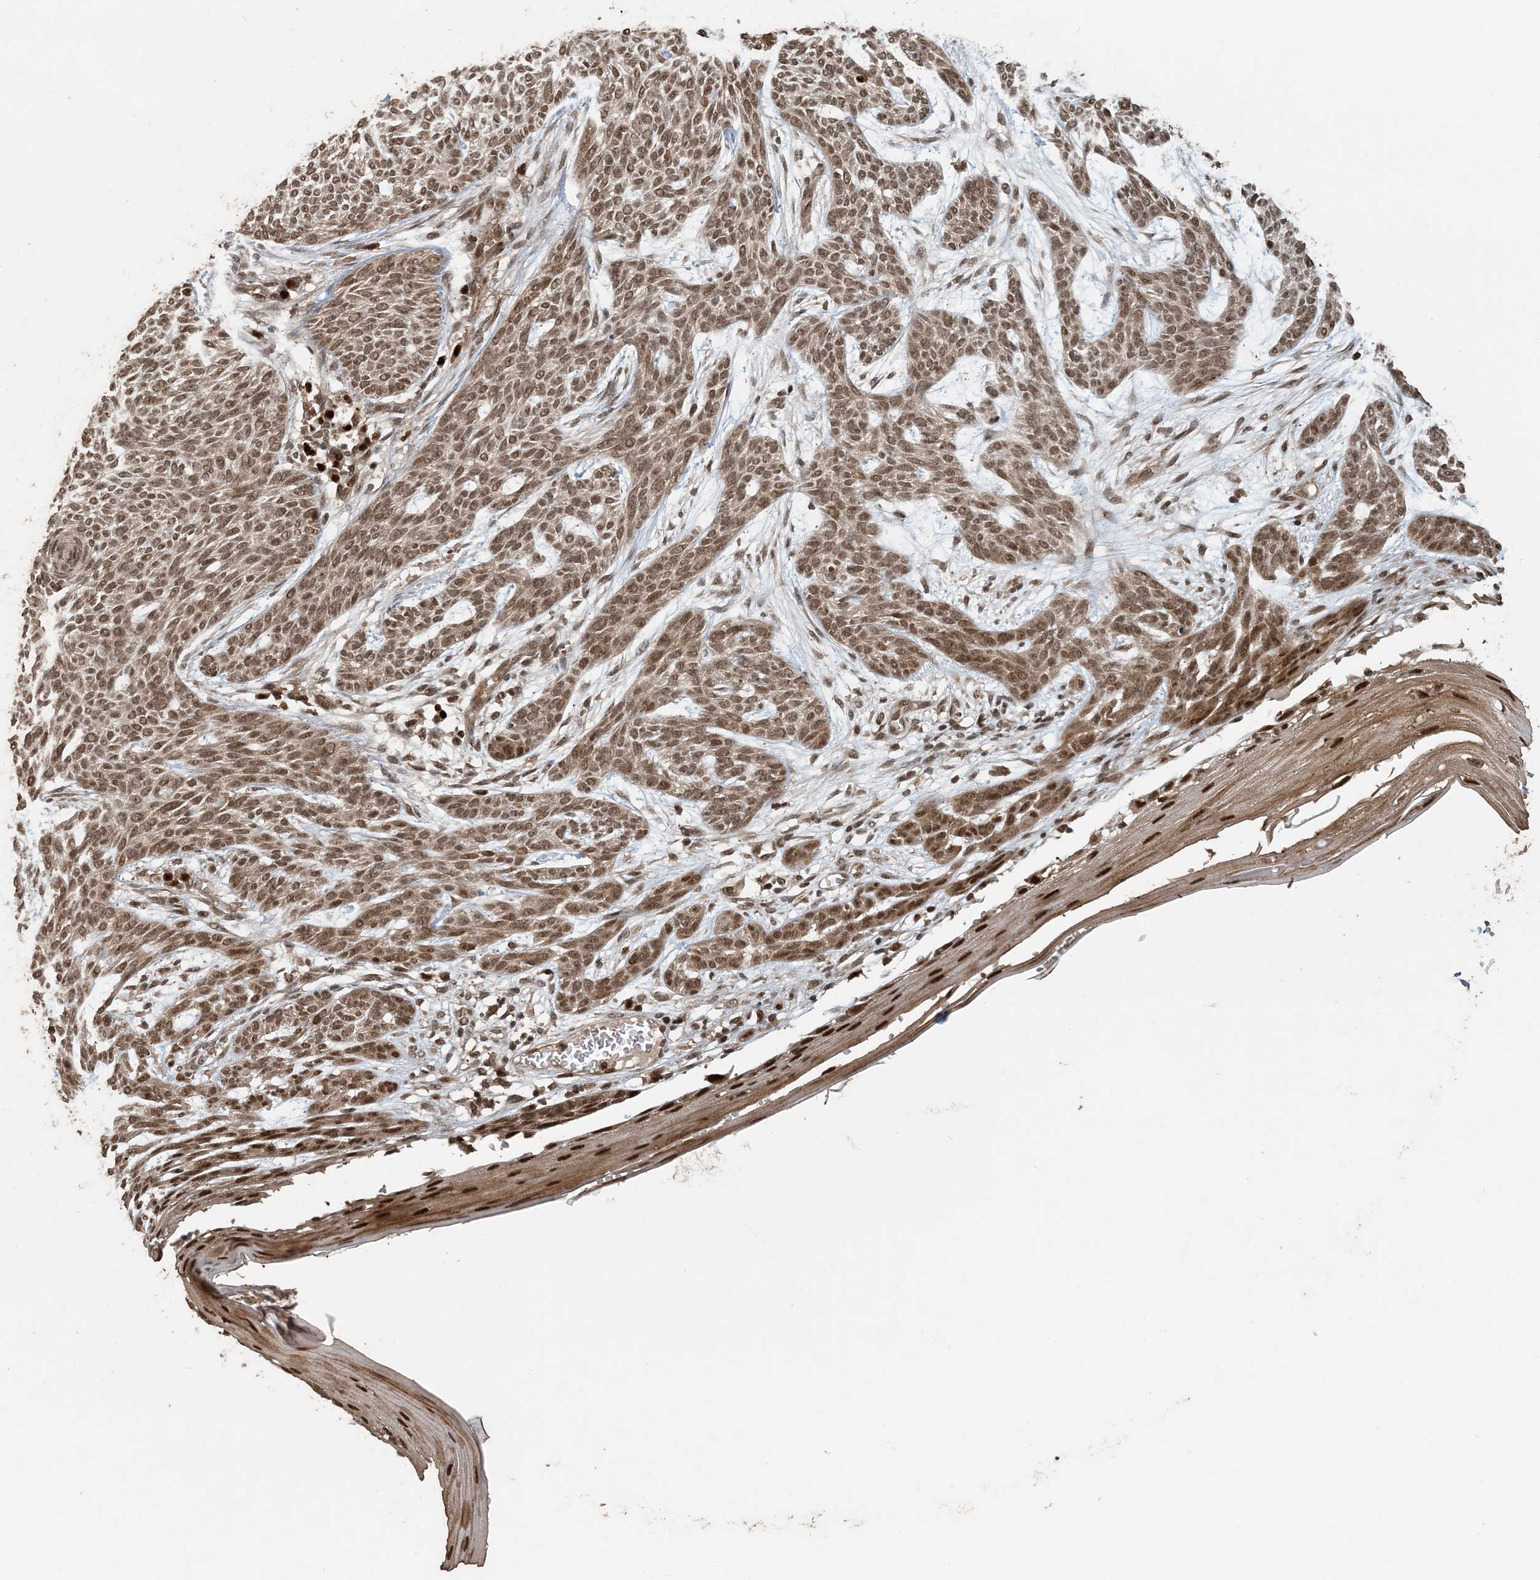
{"staining": {"intensity": "moderate", "quantity": ">75%", "location": "nuclear"}, "tissue": "skin cancer", "cell_type": "Tumor cells", "image_type": "cancer", "snomed": [{"axis": "morphology", "description": "Basal cell carcinoma"}, {"axis": "topography", "description": "Skin"}], "caption": "An image showing moderate nuclear staining in about >75% of tumor cells in skin basal cell carcinoma, as visualized by brown immunohistochemical staining.", "gene": "ATP13A2", "patient": {"sex": "female", "age": 59}}